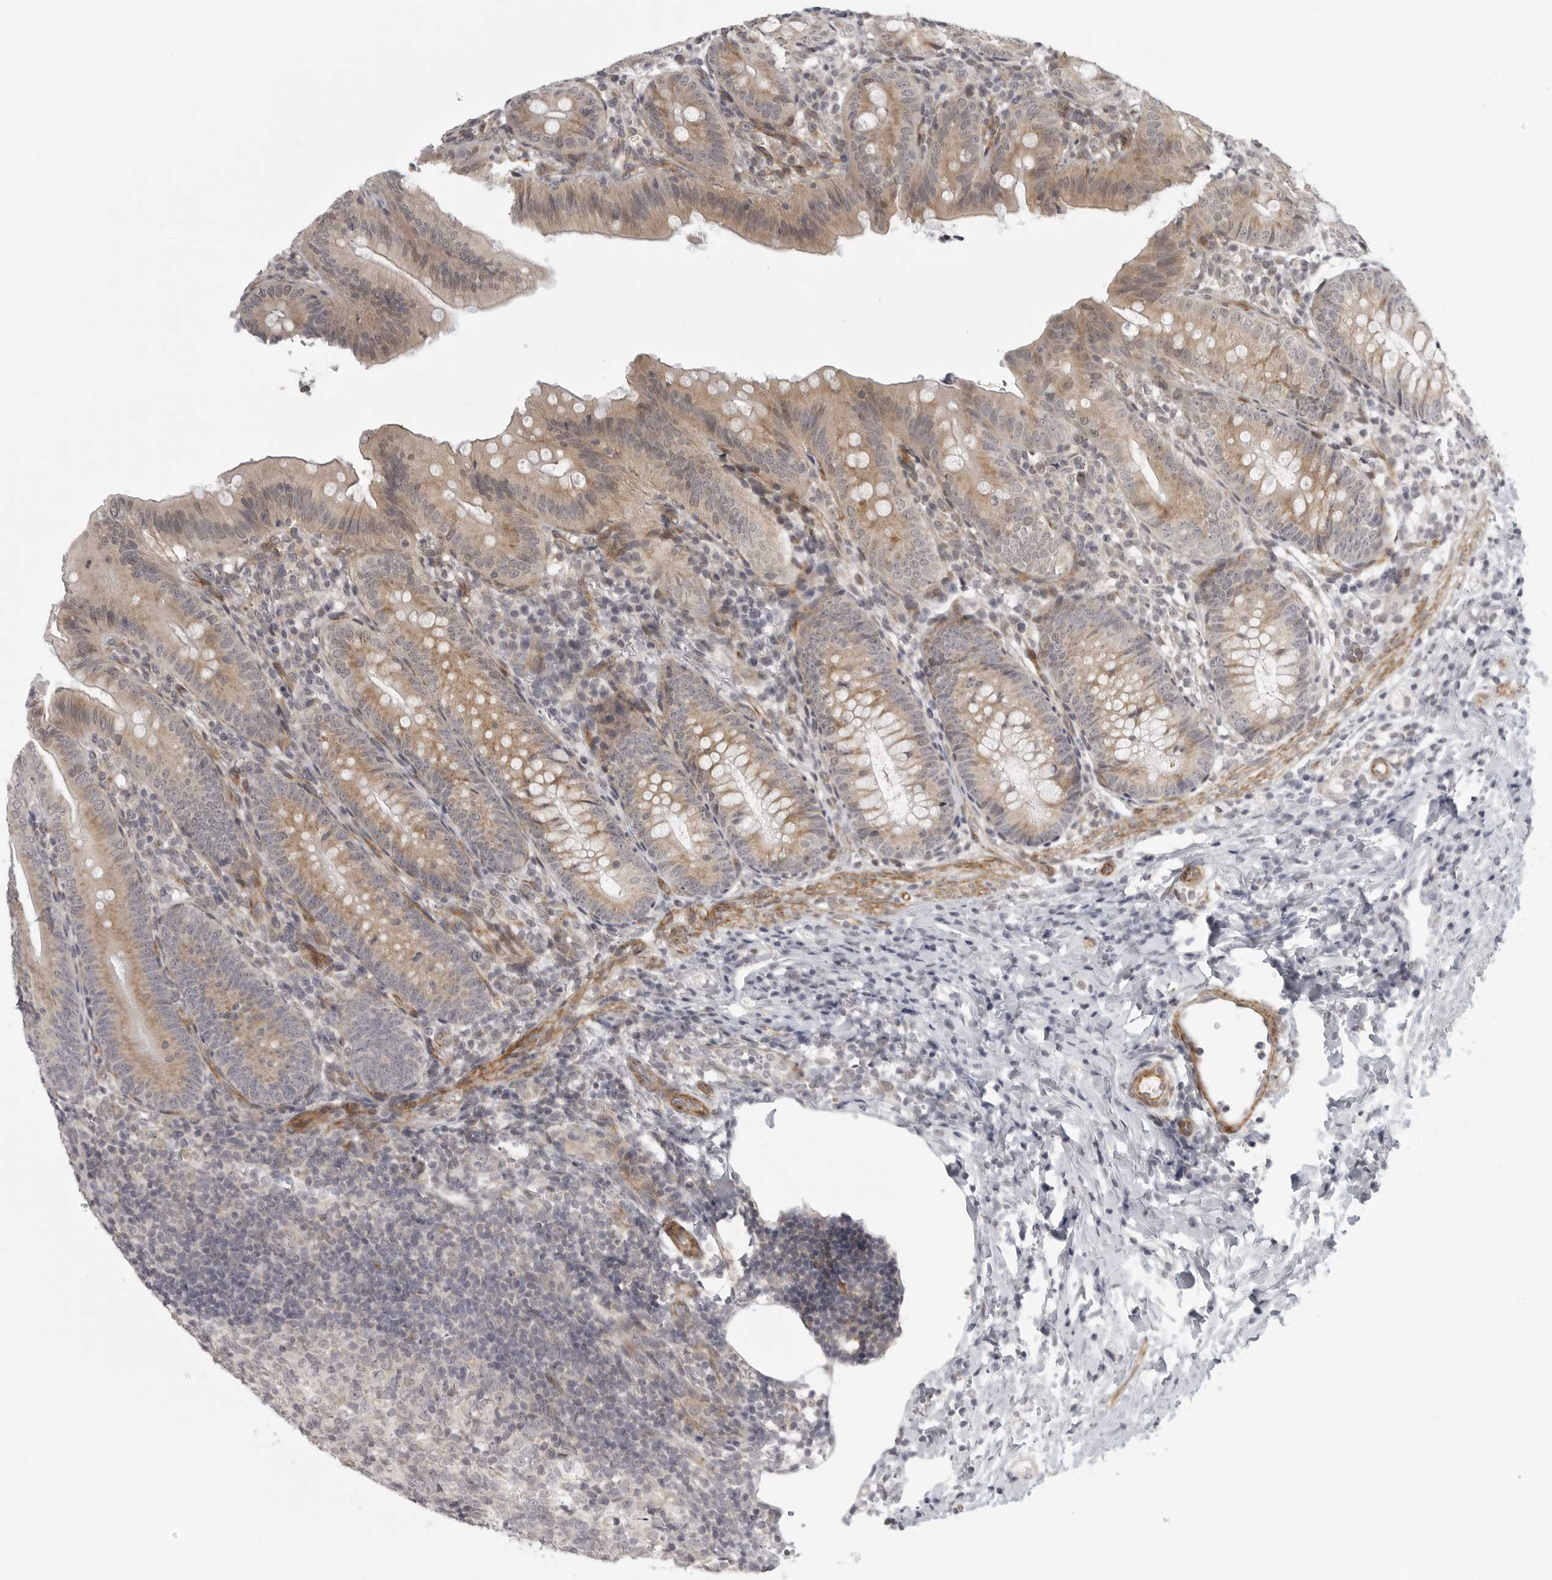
{"staining": {"intensity": "moderate", "quantity": ">75%", "location": "cytoplasmic/membranous"}, "tissue": "appendix", "cell_type": "Glandular cells", "image_type": "normal", "snomed": [{"axis": "morphology", "description": "Normal tissue, NOS"}, {"axis": "topography", "description": "Appendix"}], "caption": "Immunohistochemical staining of unremarkable human appendix reveals moderate cytoplasmic/membranous protein staining in about >75% of glandular cells.", "gene": "TUT4", "patient": {"sex": "male", "age": 1}}